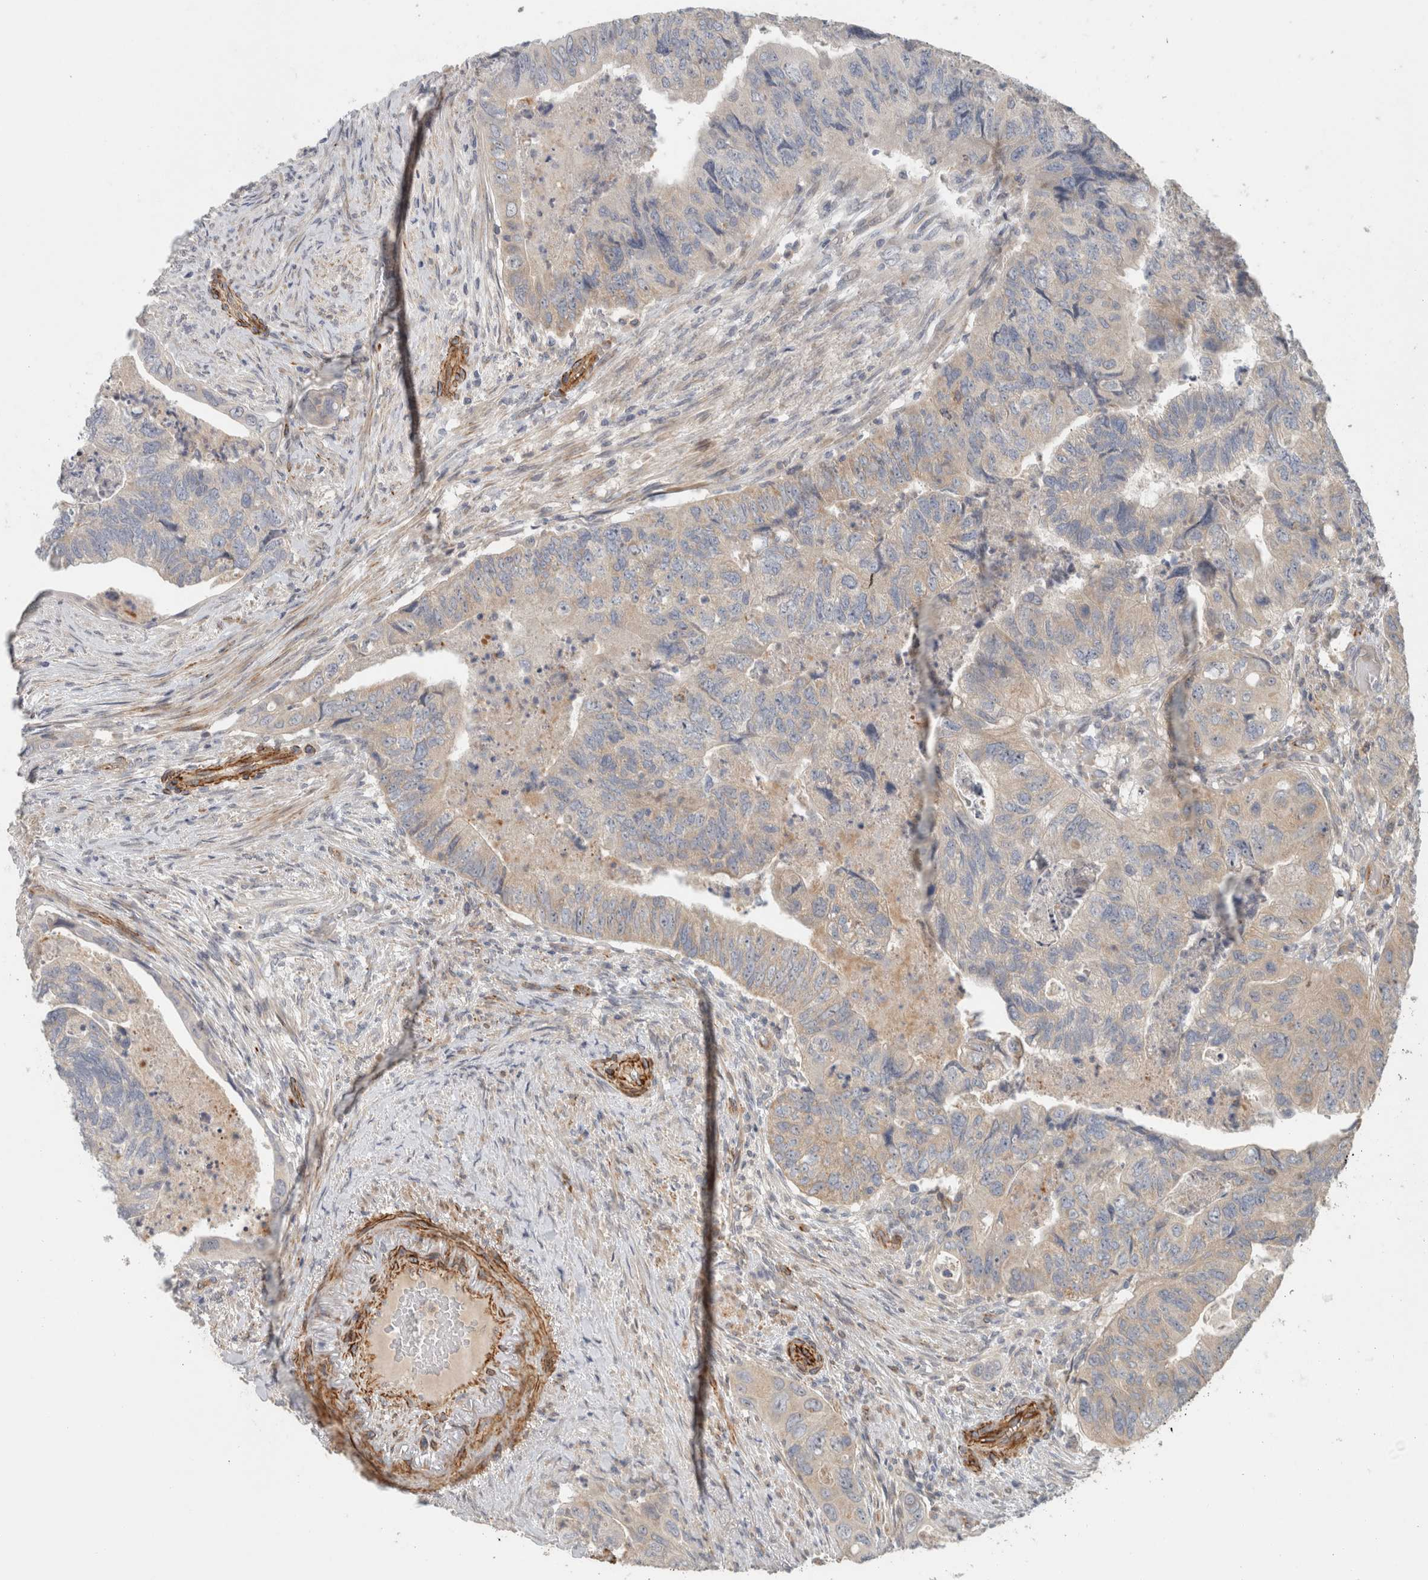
{"staining": {"intensity": "weak", "quantity": "<25%", "location": "cytoplasmic/membranous"}, "tissue": "colorectal cancer", "cell_type": "Tumor cells", "image_type": "cancer", "snomed": [{"axis": "morphology", "description": "Adenocarcinoma, NOS"}, {"axis": "topography", "description": "Rectum"}], "caption": "Immunohistochemistry (IHC) histopathology image of human adenocarcinoma (colorectal) stained for a protein (brown), which demonstrates no expression in tumor cells.", "gene": "SIPA1L2", "patient": {"sex": "male", "age": 63}}